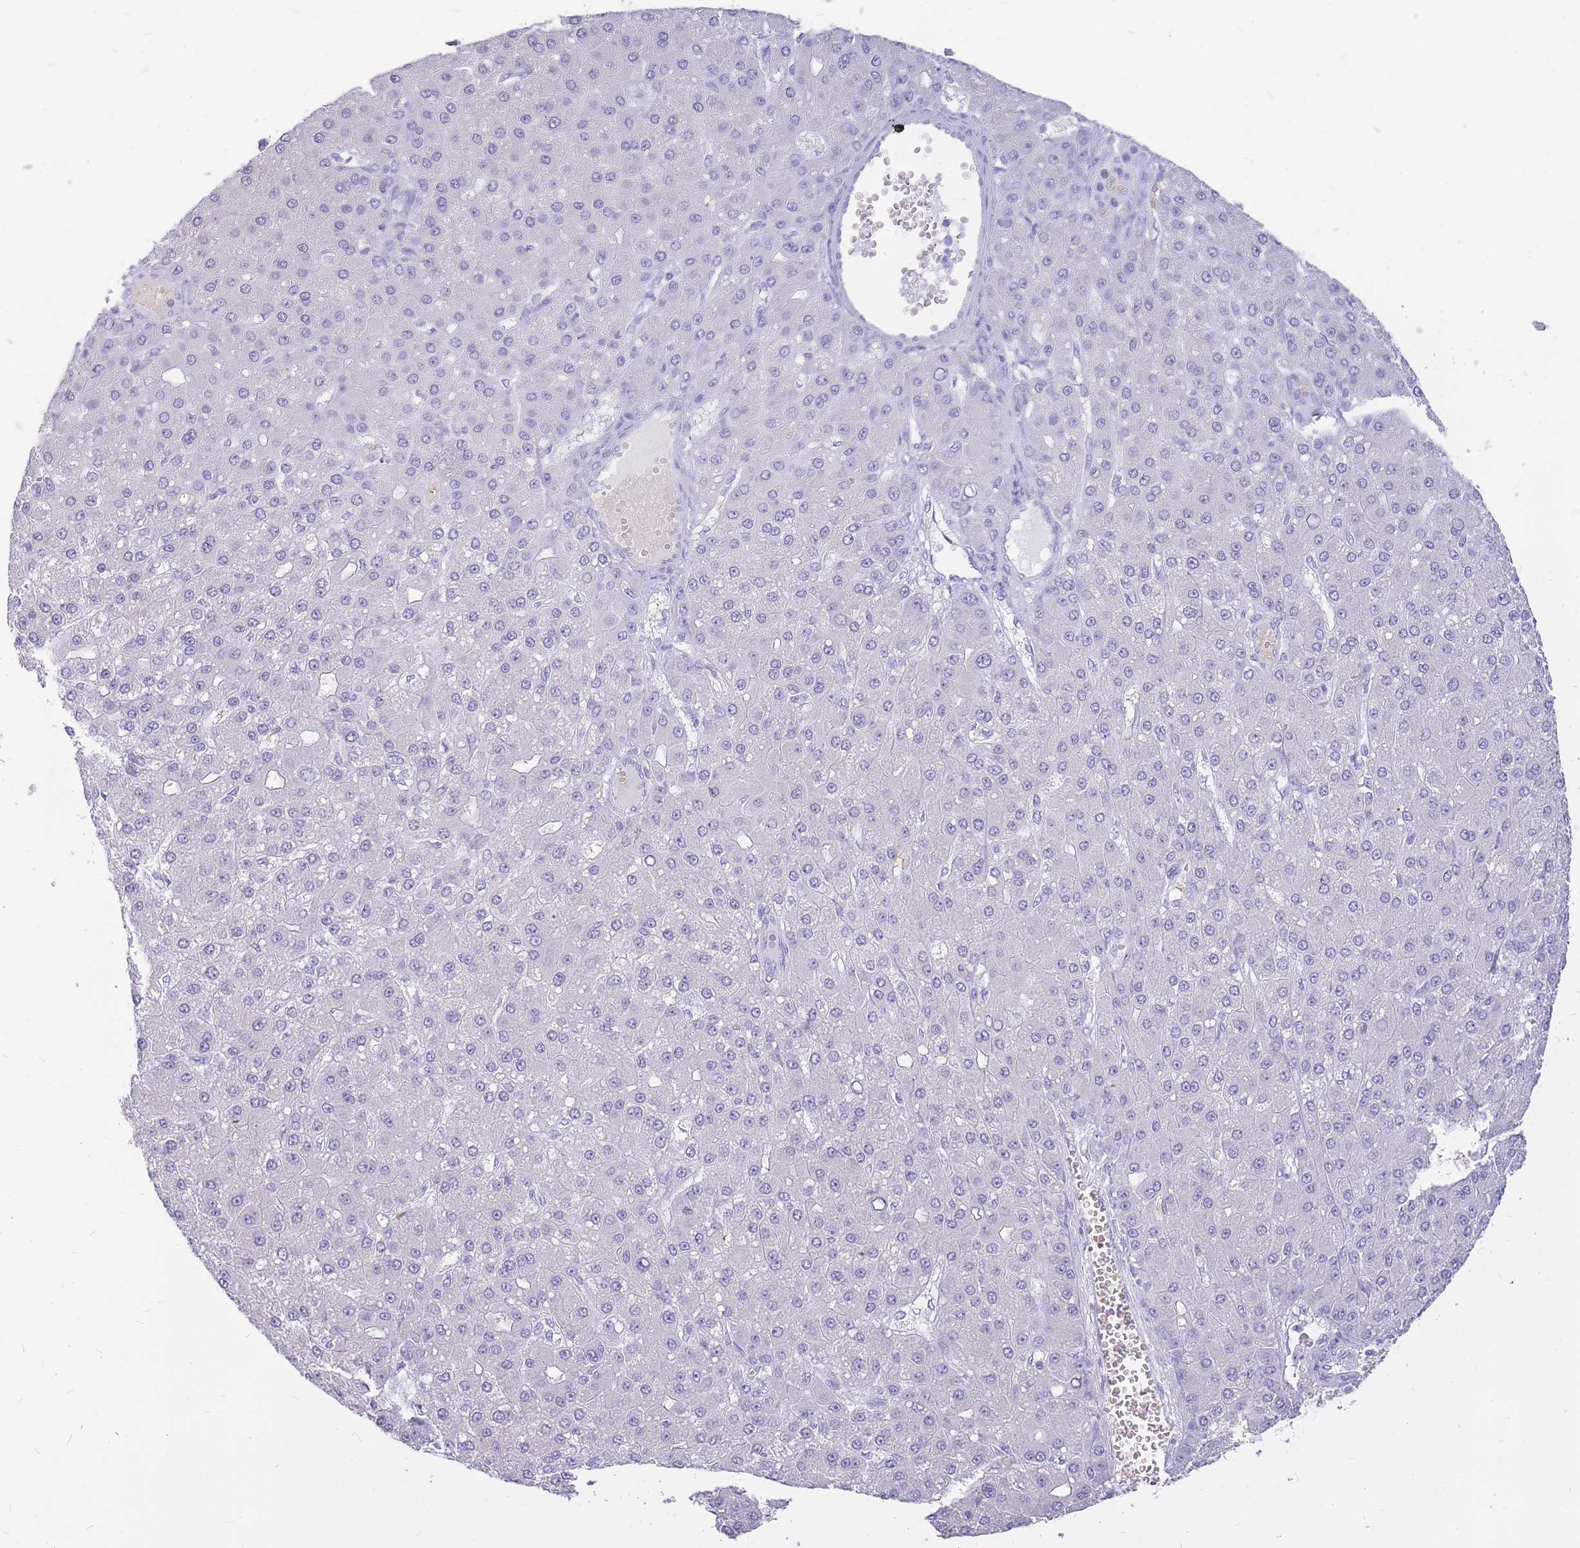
{"staining": {"intensity": "negative", "quantity": "none", "location": "none"}, "tissue": "liver cancer", "cell_type": "Tumor cells", "image_type": "cancer", "snomed": [{"axis": "morphology", "description": "Carcinoma, Hepatocellular, NOS"}, {"axis": "topography", "description": "Liver"}], "caption": "Immunohistochemistry (IHC) micrograph of human liver cancer stained for a protein (brown), which displays no positivity in tumor cells. (Immunohistochemistry (IHC), brightfield microscopy, high magnification).", "gene": "INS", "patient": {"sex": "male", "age": 67}}